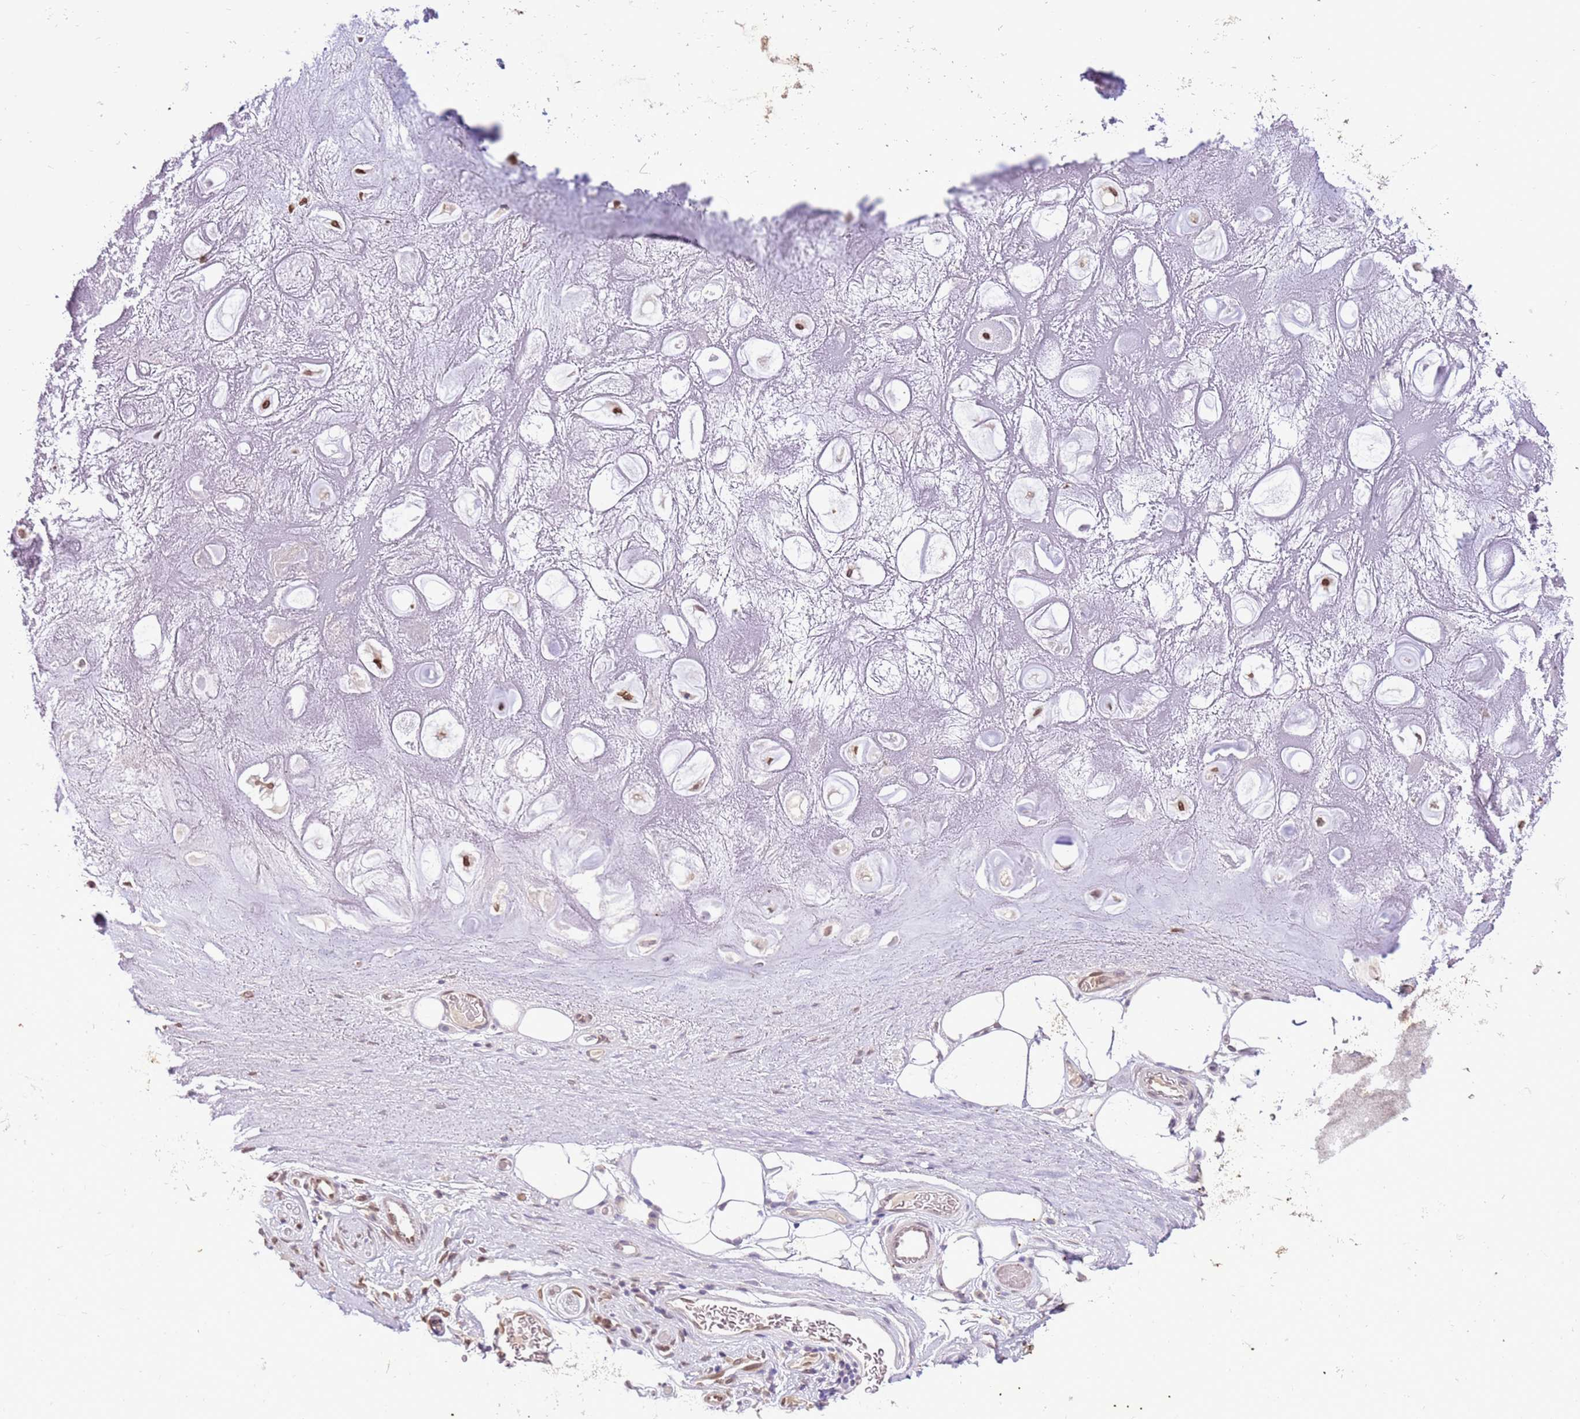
{"staining": {"intensity": "negative", "quantity": "none", "location": "none"}, "tissue": "adipose tissue", "cell_type": "Adipocytes", "image_type": "normal", "snomed": [{"axis": "morphology", "description": "Normal tissue, NOS"}, {"axis": "topography", "description": "Cartilage tissue"}], "caption": "DAB (3,3'-diaminobenzidine) immunohistochemical staining of normal adipose tissue exhibits no significant positivity in adipocytes. (DAB (3,3'-diaminobenzidine) immunohistochemistry (IHC) visualized using brightfield microscopy, high magnification).", "gene": "TMEM47", "patient": {"sex": "male", "age": 81}}